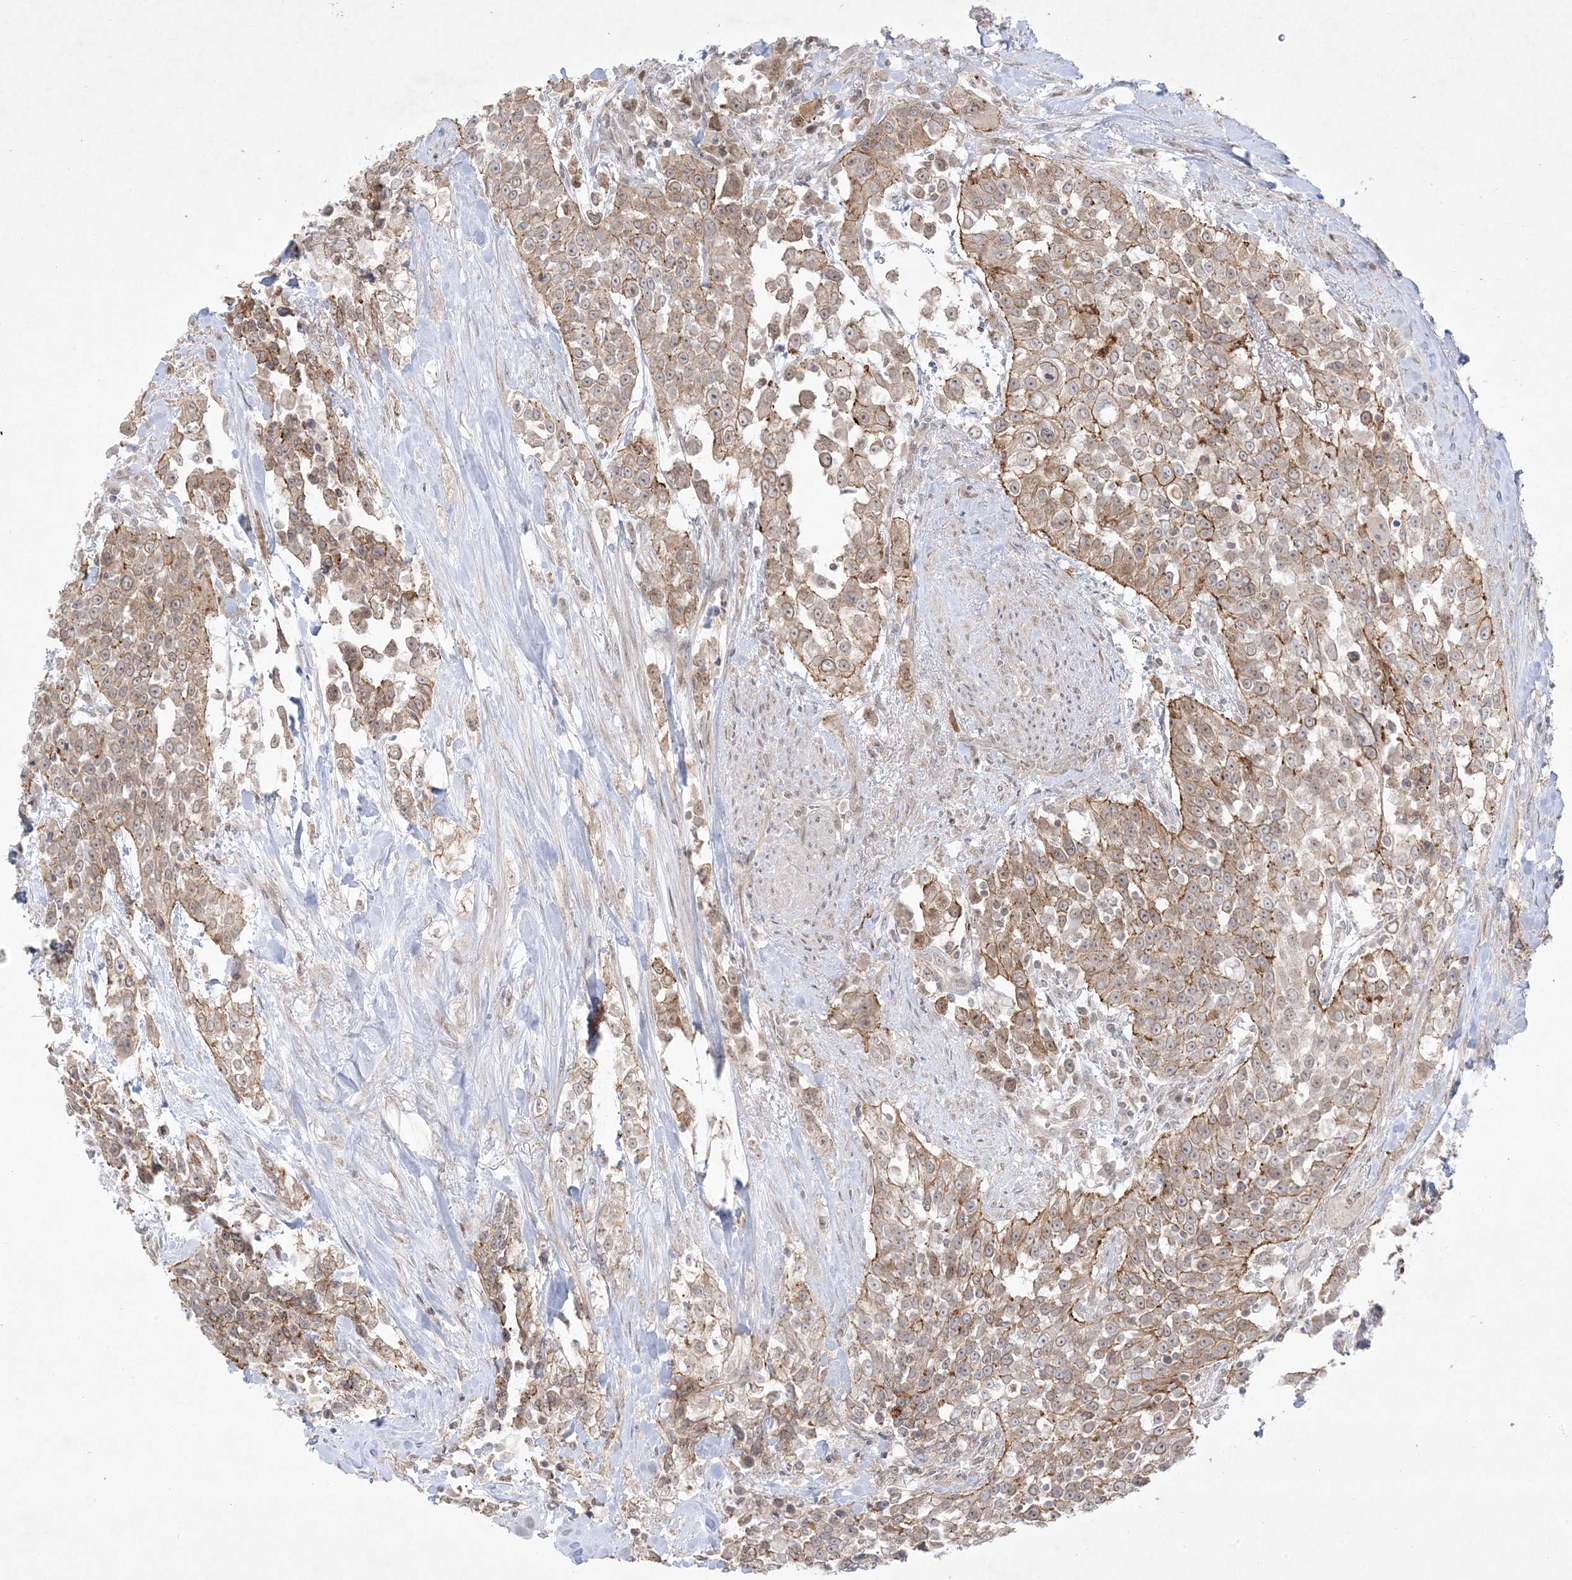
{"staining": {"intensity": "moderate", "quantity": ">75%", "location": "cytoplasmic/membranous"}, "tissue": "urothelial cancer", "cell_type": "Tumor cells", "image_type": "cancer", "snomed": [{"axis": "morphology", "description": "Urothelial carcinoma, High grade"}, {"axis": "topography", "description": "Urinary bladder"}], "caption": "Protein expression analysis of human urothelial cancer reveals moderate cytoplasmic/membranous positivity in approximately >75% of tumor cells. The protein of interest is shown in brown color, while the nuclei are stained blue.", "gene": "PTK6", "patient": {"sex": "female", "age": 80}}